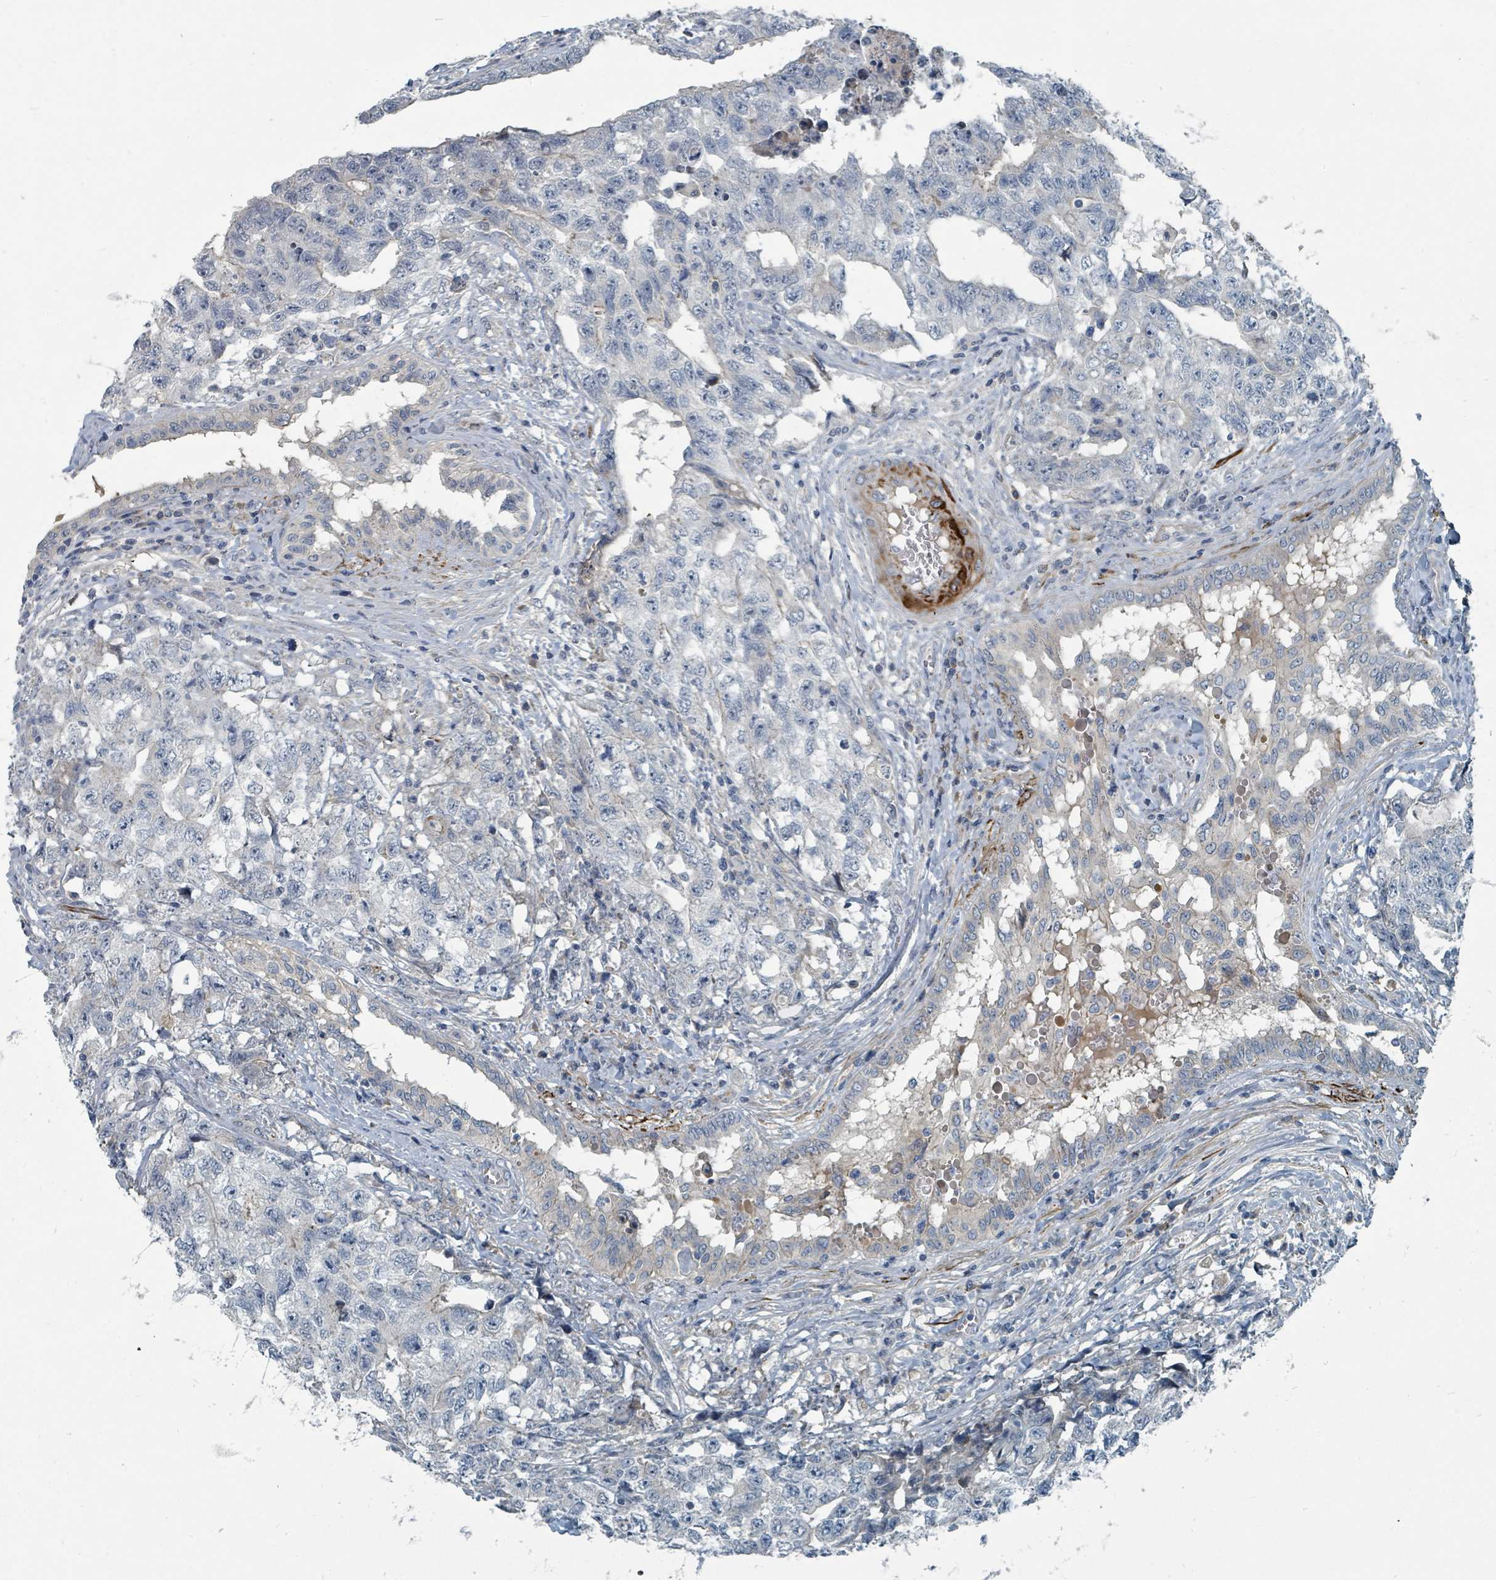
{"staining": {"intensity": "negative", "quantity": "none", "location": "none"}, "tissue": "testis cancer", "cell_type": "Tumor cells", "image_type": "cancer", "snomed": [{"axis": "morphology", "description": "Carcinoma, Embryonal, NOS"}, {"axis": "topography", "description": "Testis"}], "caption": "Testis cancer (embryonal carcinoma) stained for a protein using immunohistochemistry reveals no staining tumor cells.", "gene": "SLC44A5", "patient": {"sex": "male", "age": 31}}